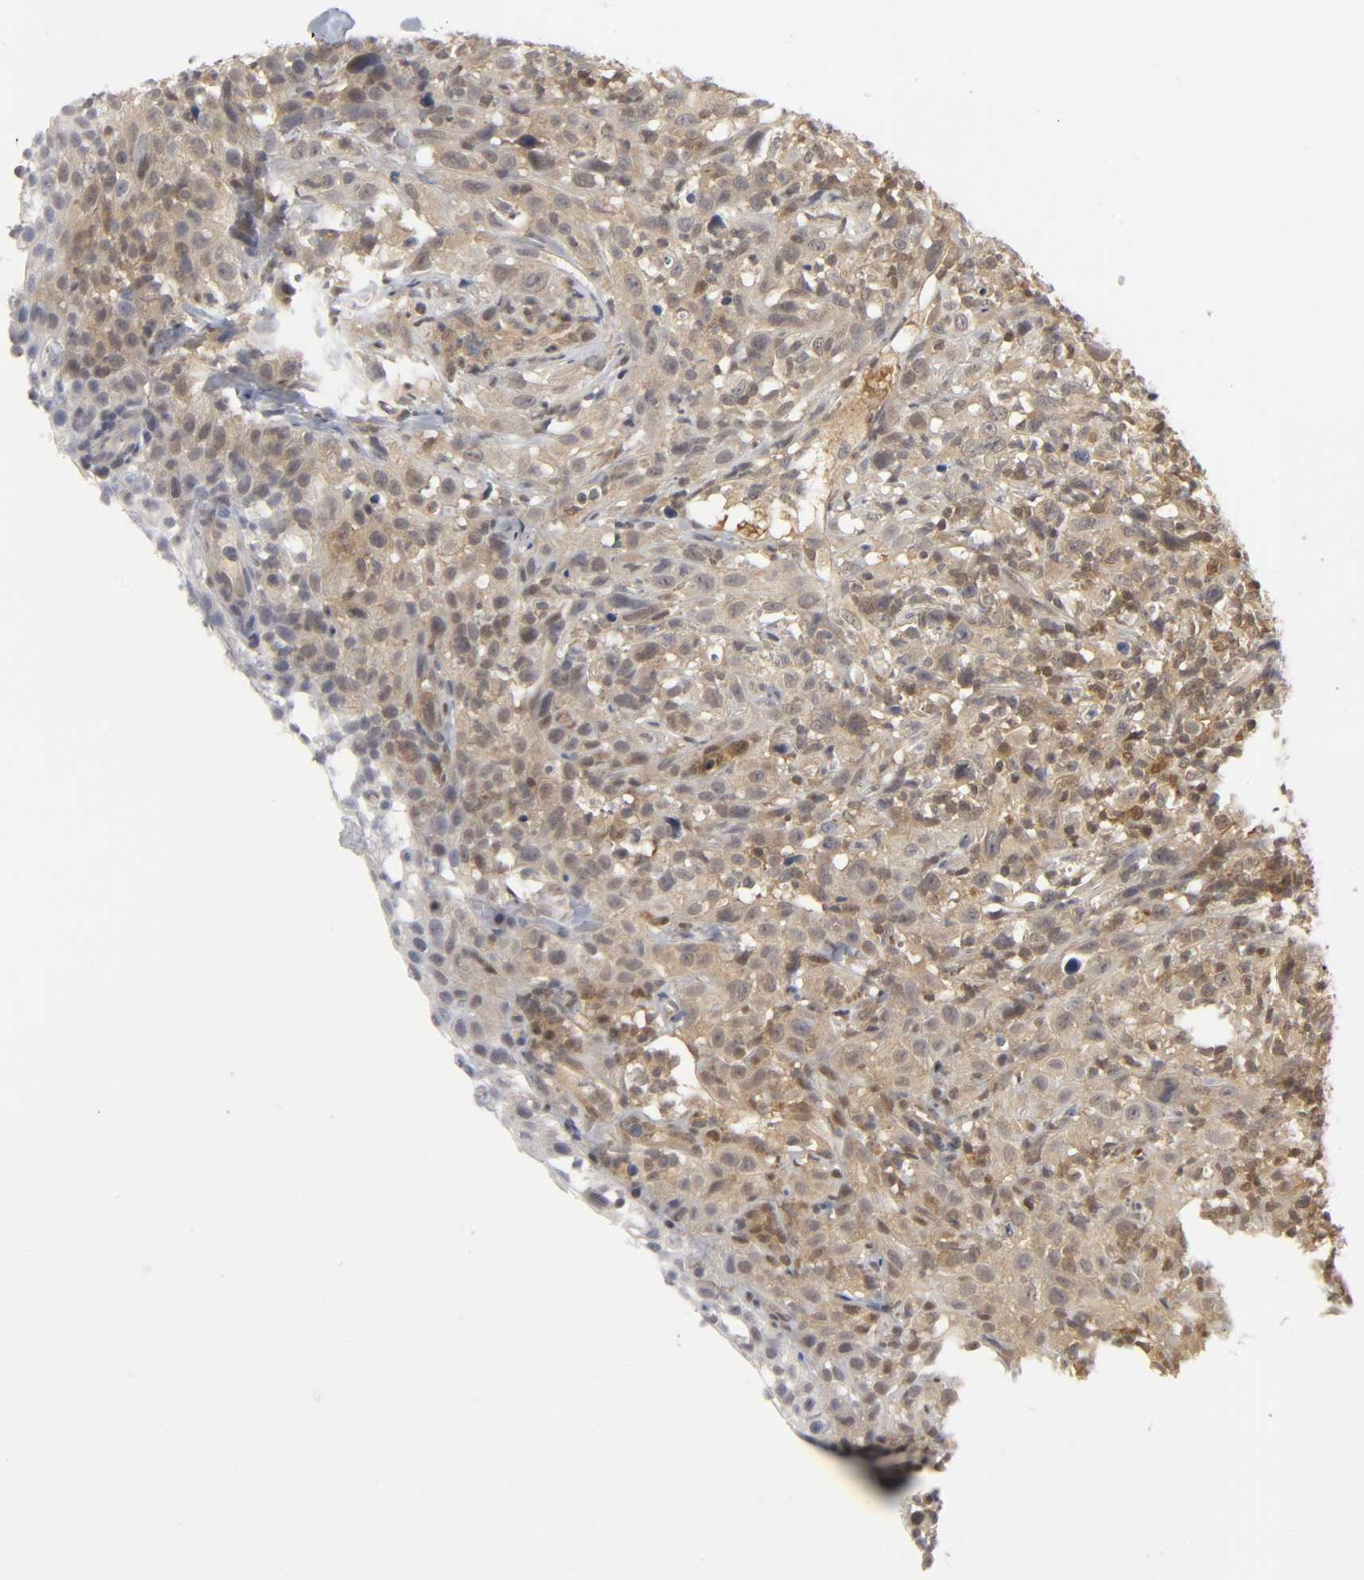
{"staining": {"intensity": "moderate", "quantity": "25%-75%", "location": "cytoplasmic/membranous,nuclear"}, "tissue": "thyroid cancer", "cell_type": "Tumor cells", "image_type": "cancer", "snomed": [{"axis": "morphology", "description": "Carcinoma, NOS"}, {"axis": "topography", "description": "Thyroid gland"}], "caption": "A brown stain labels moderate cytoplasmic/membranous and nuclear staining of a protein in human thyroid cancer (carcinoma) tumor cells.", "gene": "PARK7", "patient": {"sex": "female", "age": 77}}